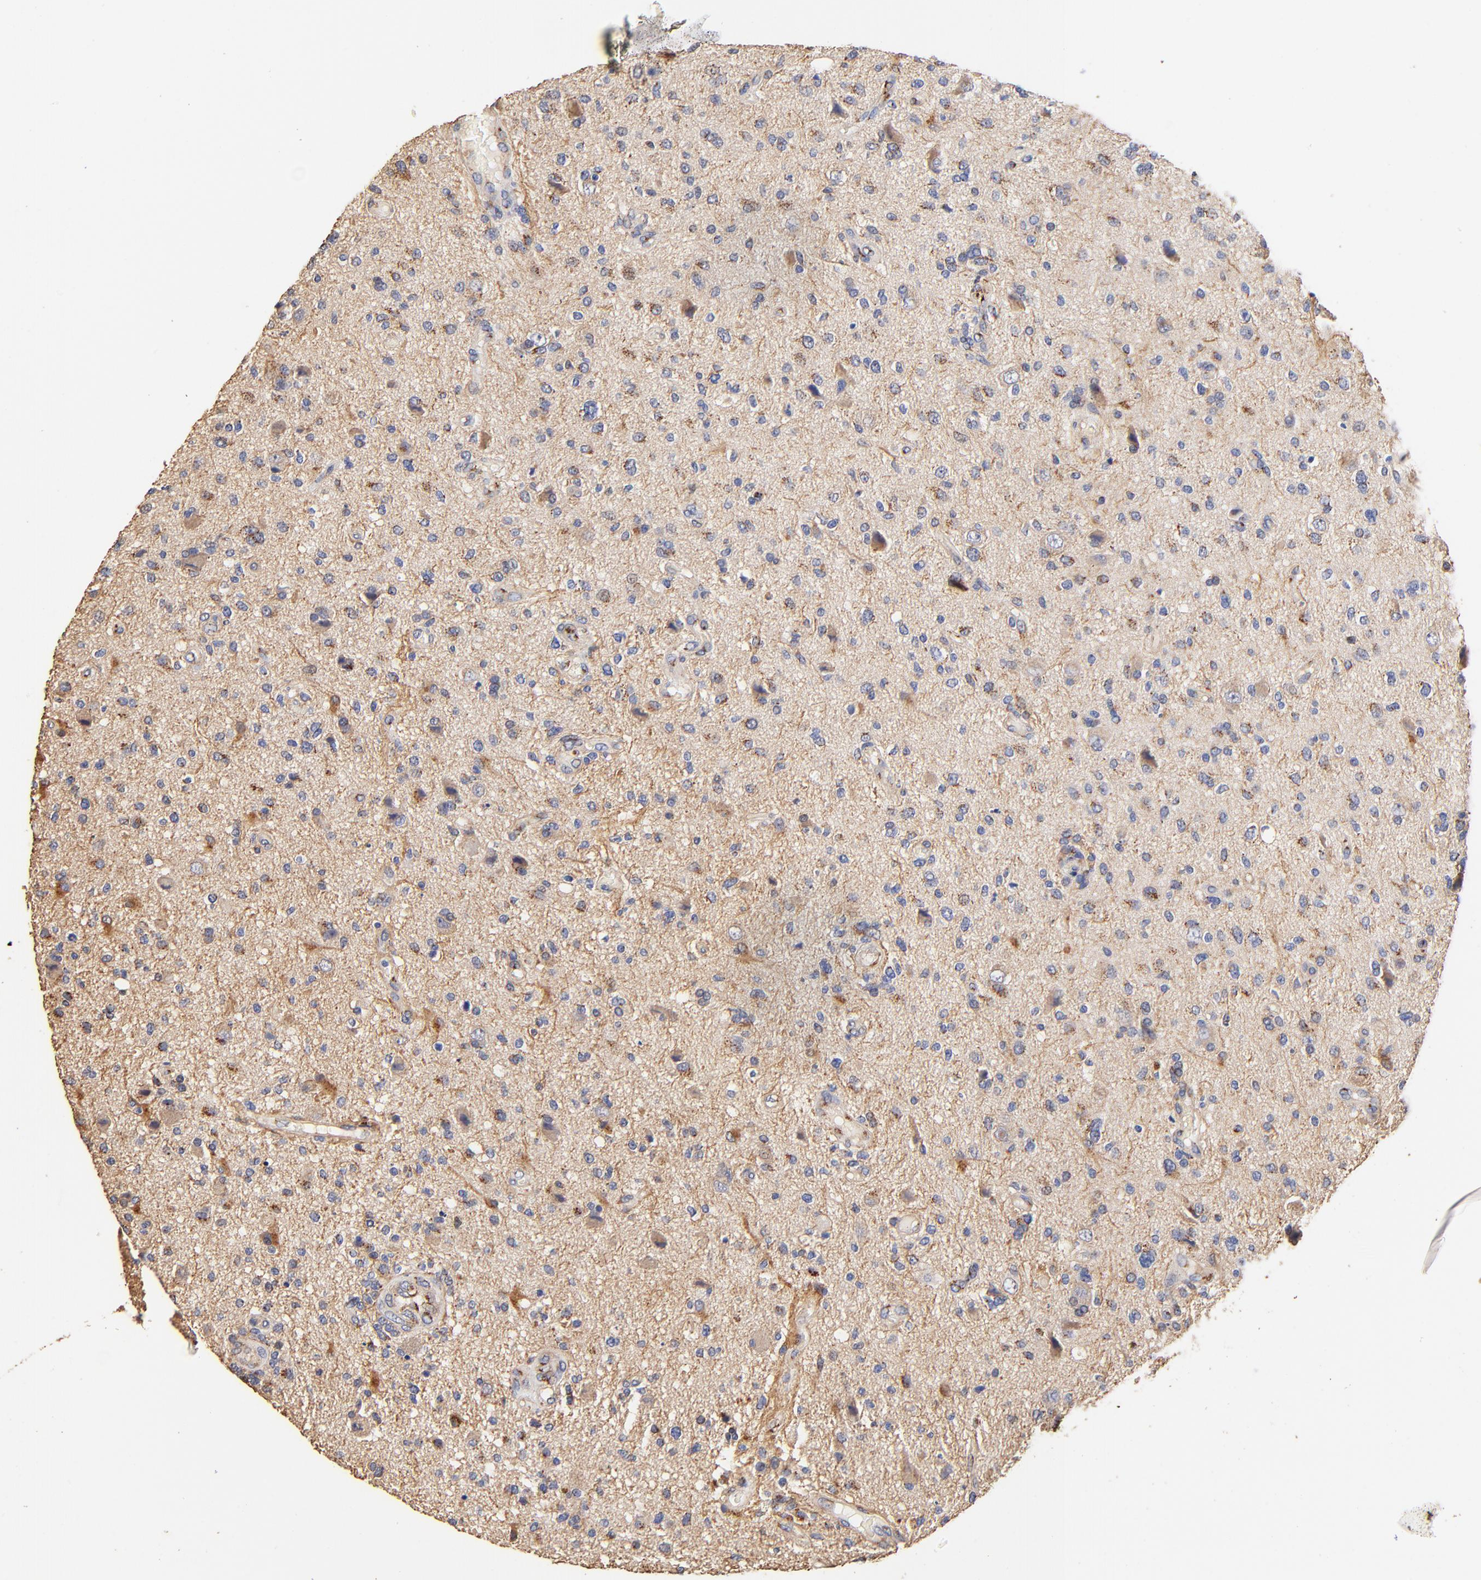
{"staining": {"intensity": "moderate", "quantity": "<25%", "location": "cytoplasmic/membranous"}, "tissue": "glioma", "cell_type": "Tumor cells", "image_type": "cancer", "snomed": [{"axis": "morphology", "description": "Normal tissue, NOS"}, {"axis": "morphology", "description": "Glioma, malignant, High grade"}, {"axis": "topography", "description": "Cerebral cortex"}], "caption": "Protein staining of glioma tissue reveals moderate cytoplasmic/membranous positivity in approximately <25% of tumor cells. The staining is performed using DAB brown chromogen to label protein expression. The nuclei are counter-stained blue using hematoxylin.", "gene": "FMNL3", "patient": {"sex": "male", "age": 75}}